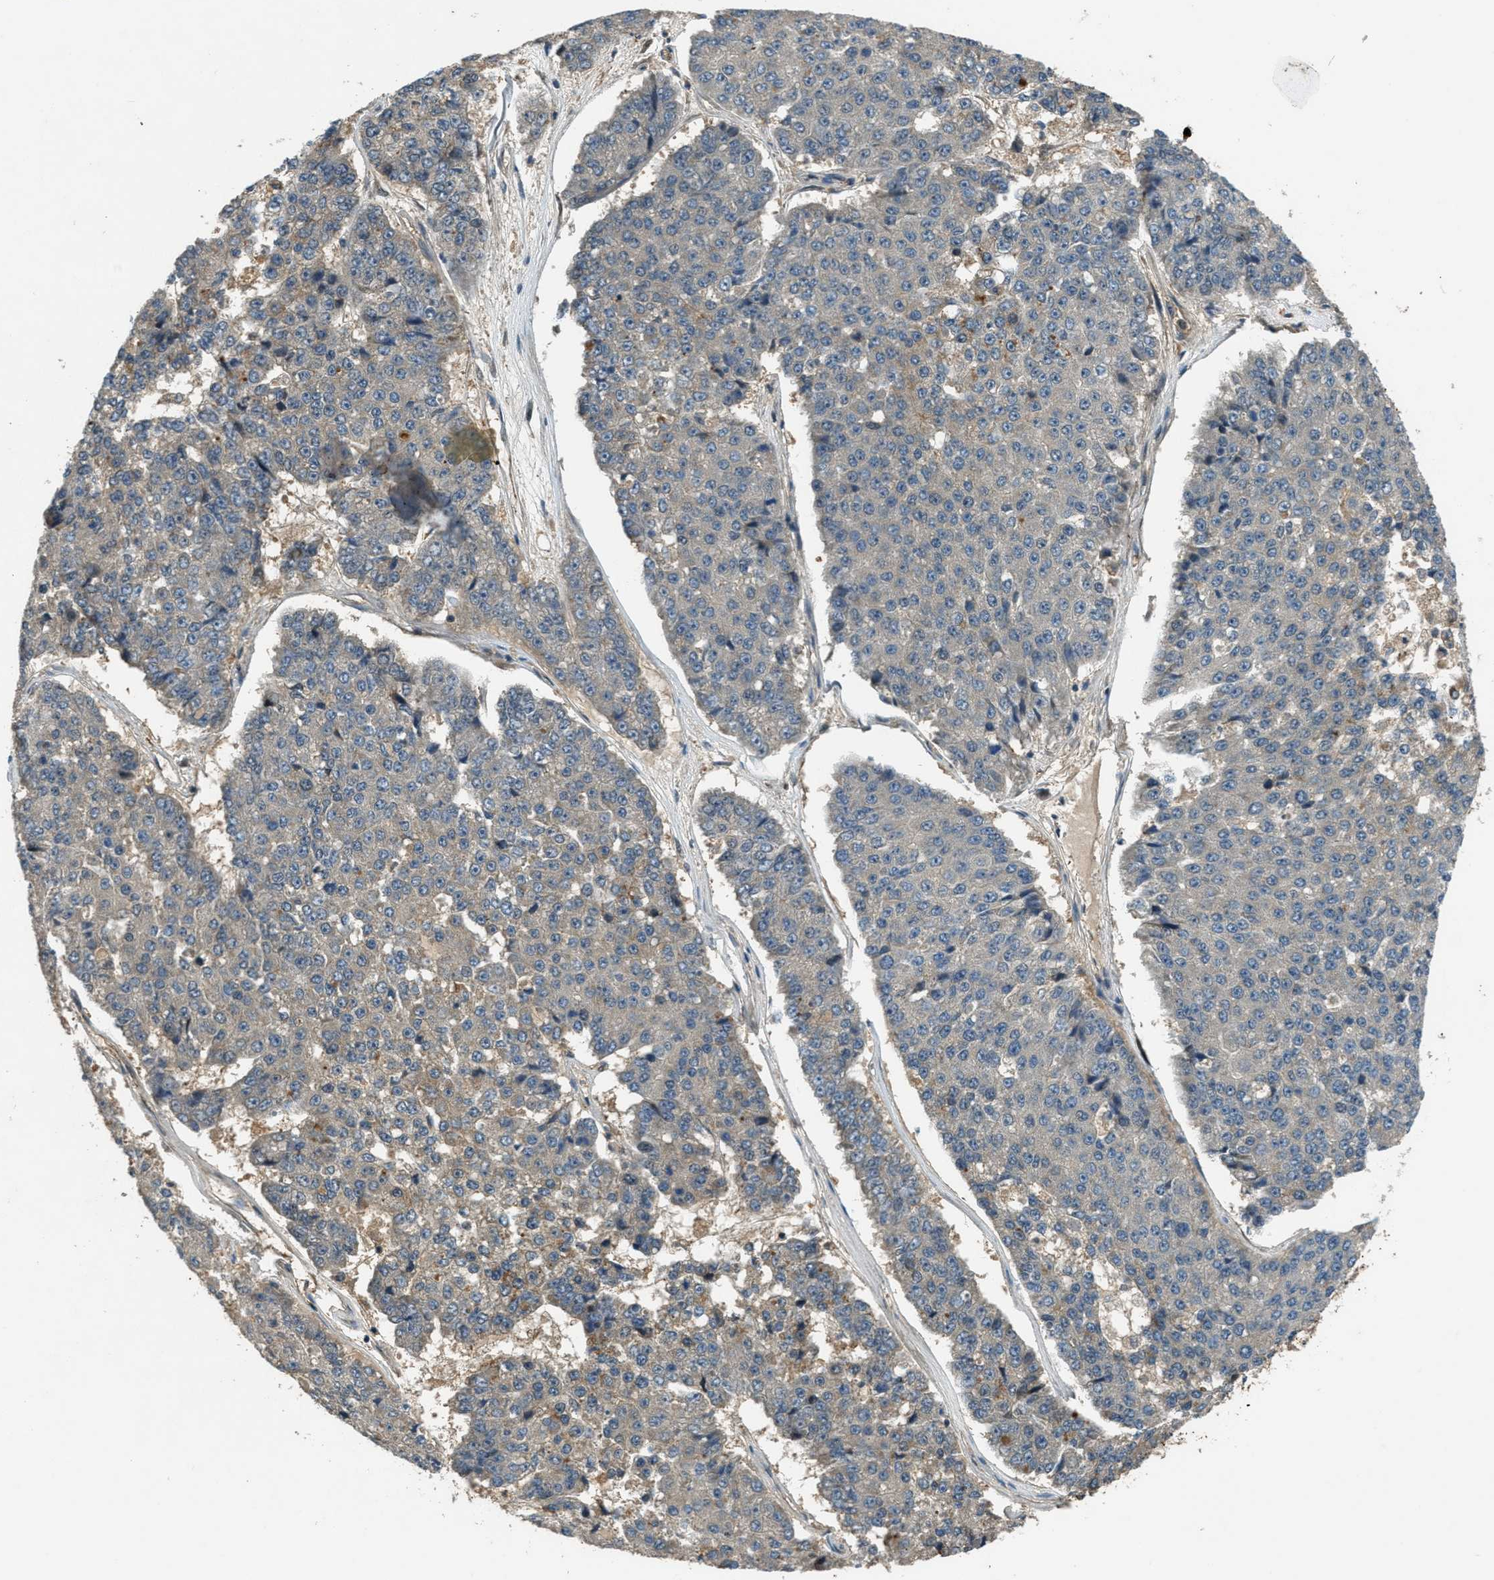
{"staining": {"intensity": "weak", "quantity": "<25%", "location": "cytoplasmic/membranous"}, "tissue": "pancreatic cancer", "cell_type": "Tumor cells", "image_type": "cancer", "snomed": [{"axis": "morphology", "description": "Adenocarcinoma, NOS"}, {"axis": "topography", "description": "Pancreas"}], "caption": "A histopathology image of pancreatic cancer (adenocarcinoma) stained for a protein exhibits no brown staining in tumor cells. The staining was performed using DAB (3,3'-diaminobenzidine) to visualize the protein expression in brown, while the nuclei were stained in blue with hematoxylin (Magnification: 20x).", "gene": "DUSP6", "patient": {"sex": "male", "age": 50}}